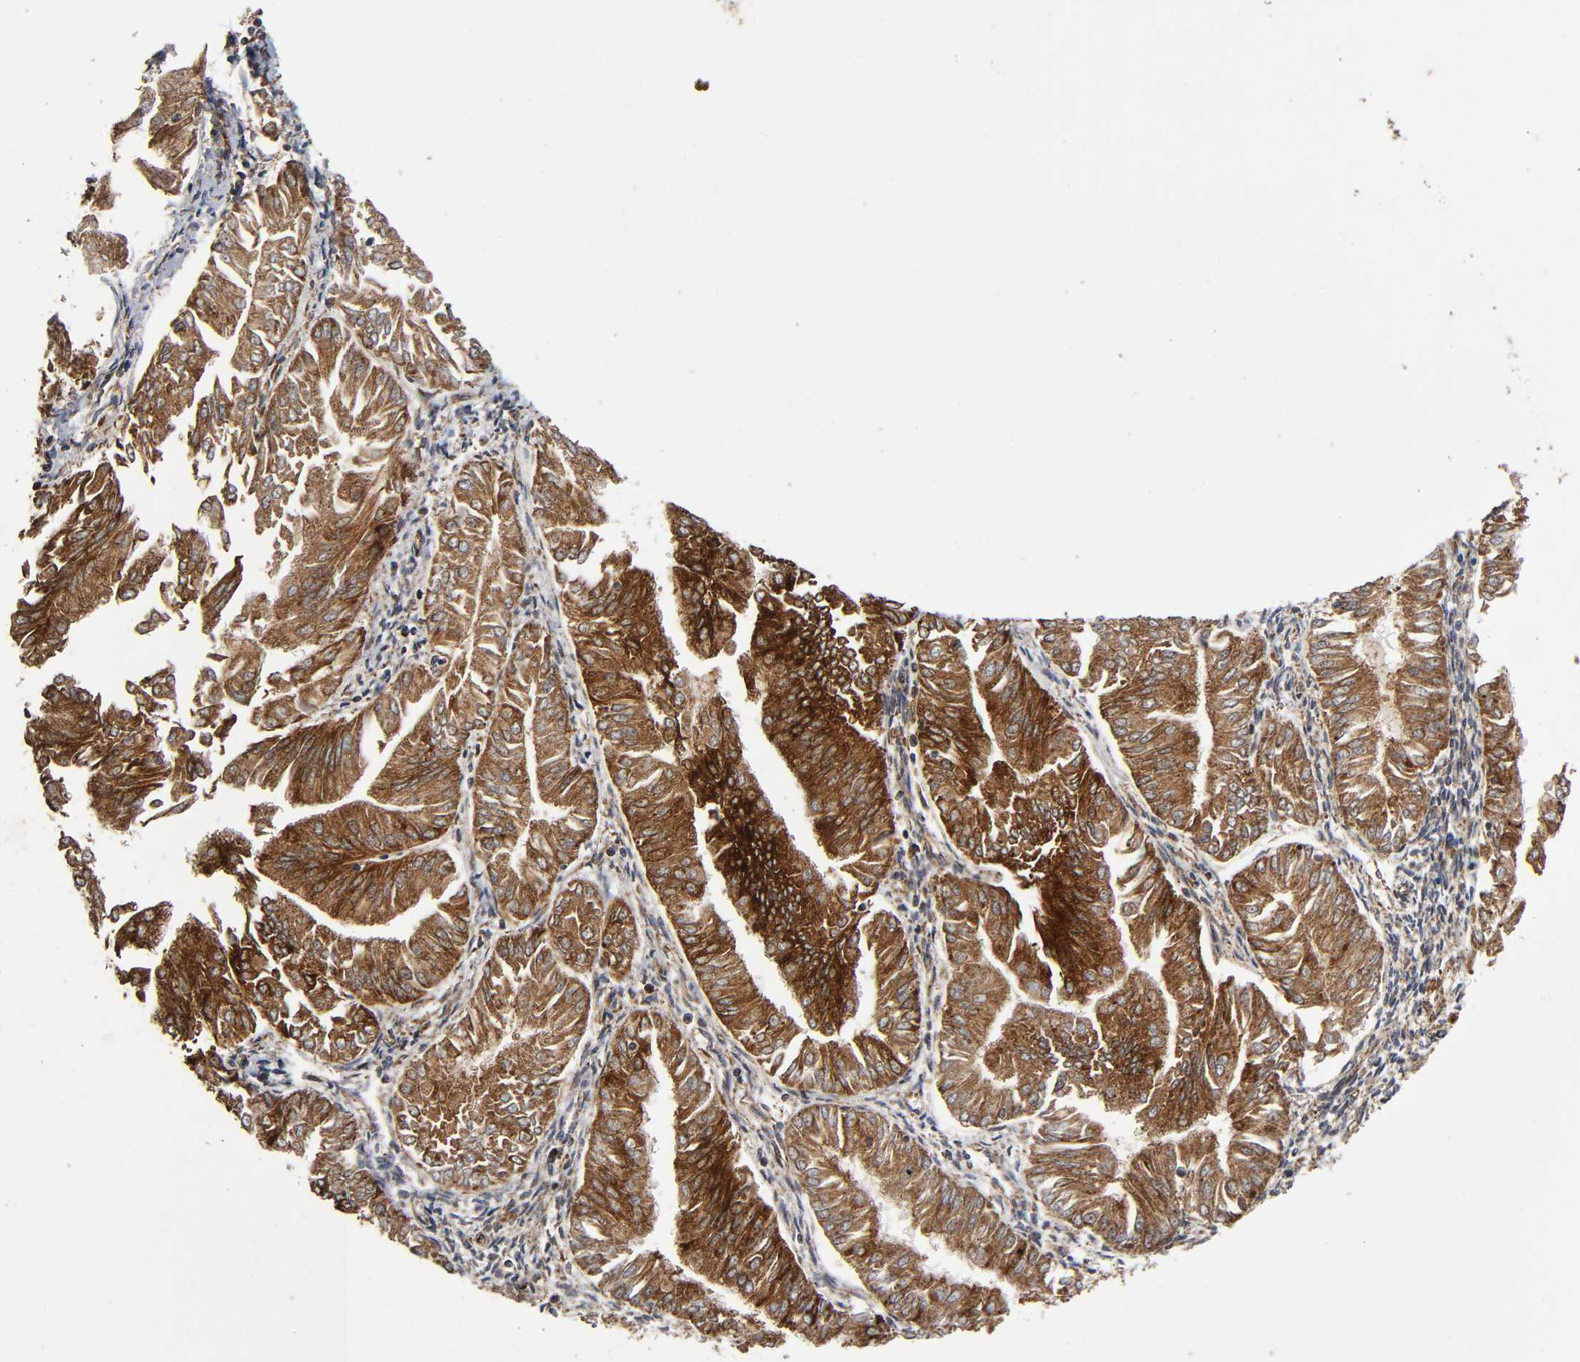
{"staining": {"intensity": "strong", "quantity": "25%-75%", "location": "cytoplasmic/membranous"}, "tissue": "endometrial cancer", "cell_type": "Tumor cells", "image_type": "cancer", "snomed": [{"axis": "morphology", "description": "Adenocarcinoma, NOS"}, {"axis": "topography", "description": "Endometrium"}], "caption": "Endometrial cancer tissue shows strong cytoplasmic/membranous positivity in approximately 25%-75% of tumor cells, visualized by immunohistochemistry.", "gene": "MAP3K1", "patient": {"sex": "female", "age": 53}}